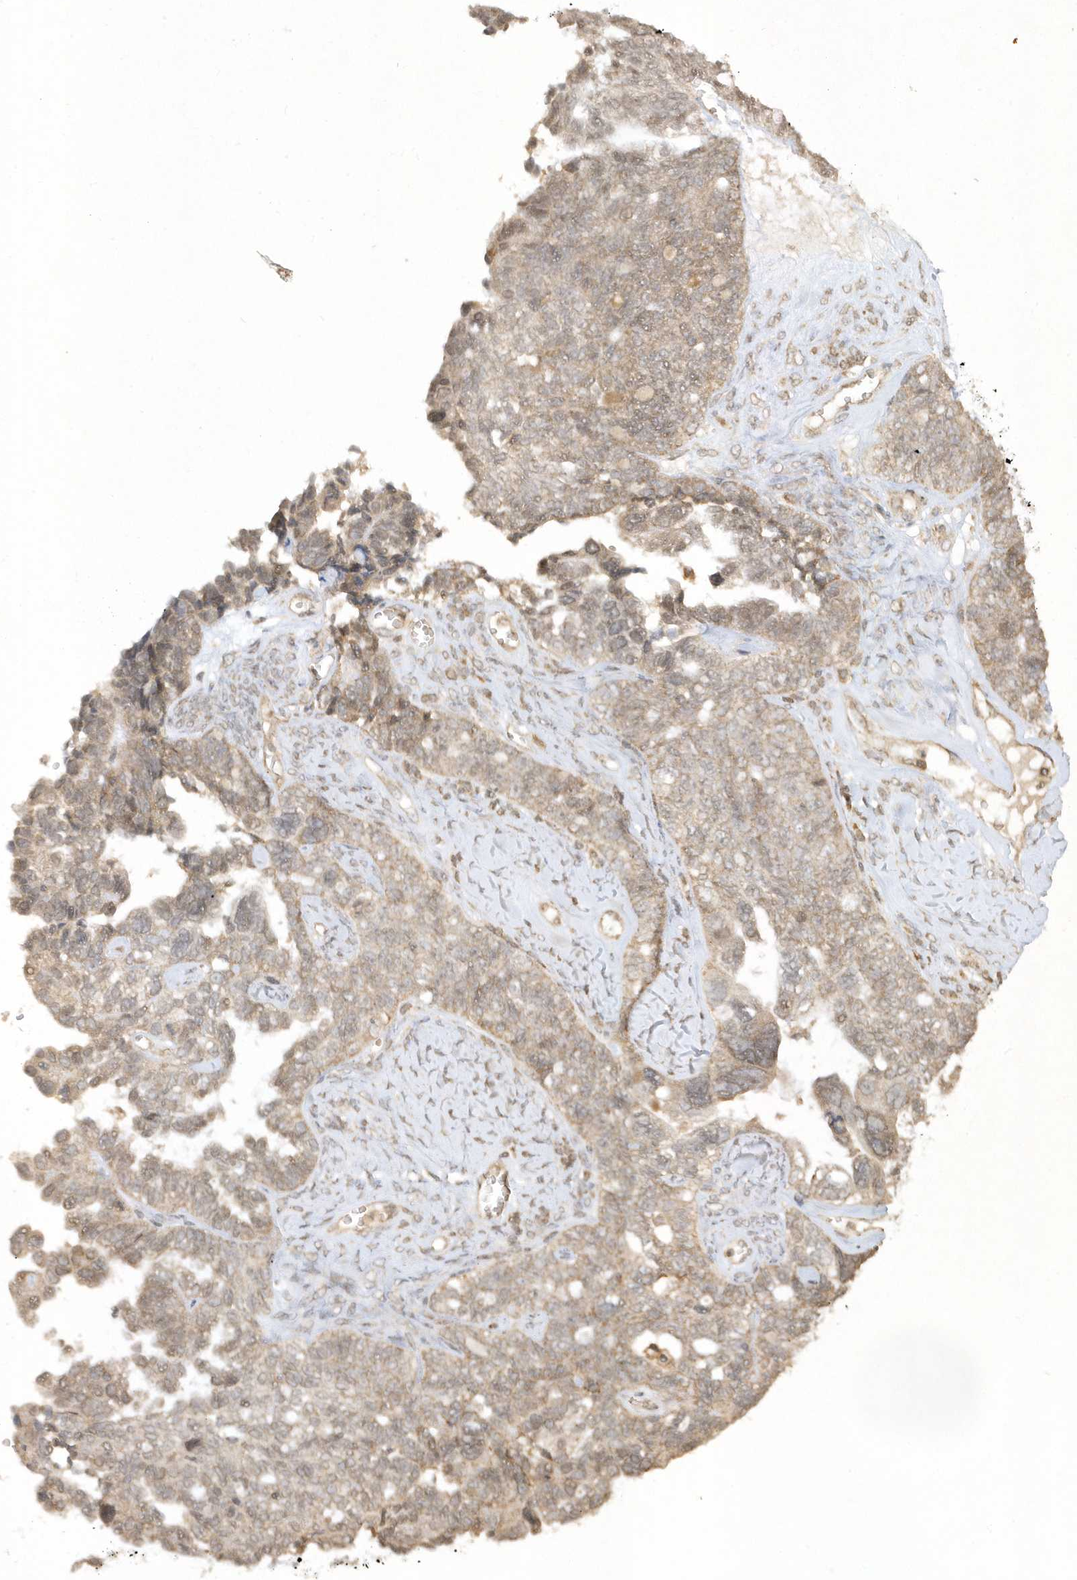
{"staining": {"intensity": "weak", "quantity": ">75%", "location": "cytoplasmic/membranous,nuclear"}, "tissue": "ovarian cancer", "cell_type": "Tumor cells", "image_type": "cancer", "snomed": [{"axis": "morphology", "description": "Cystadenocarcinoma, serous, NOS"}, {"axis": "topography", "description": "Ovary"}], "caption": "Brown immunohistochemical staining in human ovarian serous cystadenocarcinoma shows weak cytoplasmic/membranous and nuclear expression in approximately >75% of tumor cells.", "gene": "ZNF213", "patient": {"sex": "female", "age": 79}}